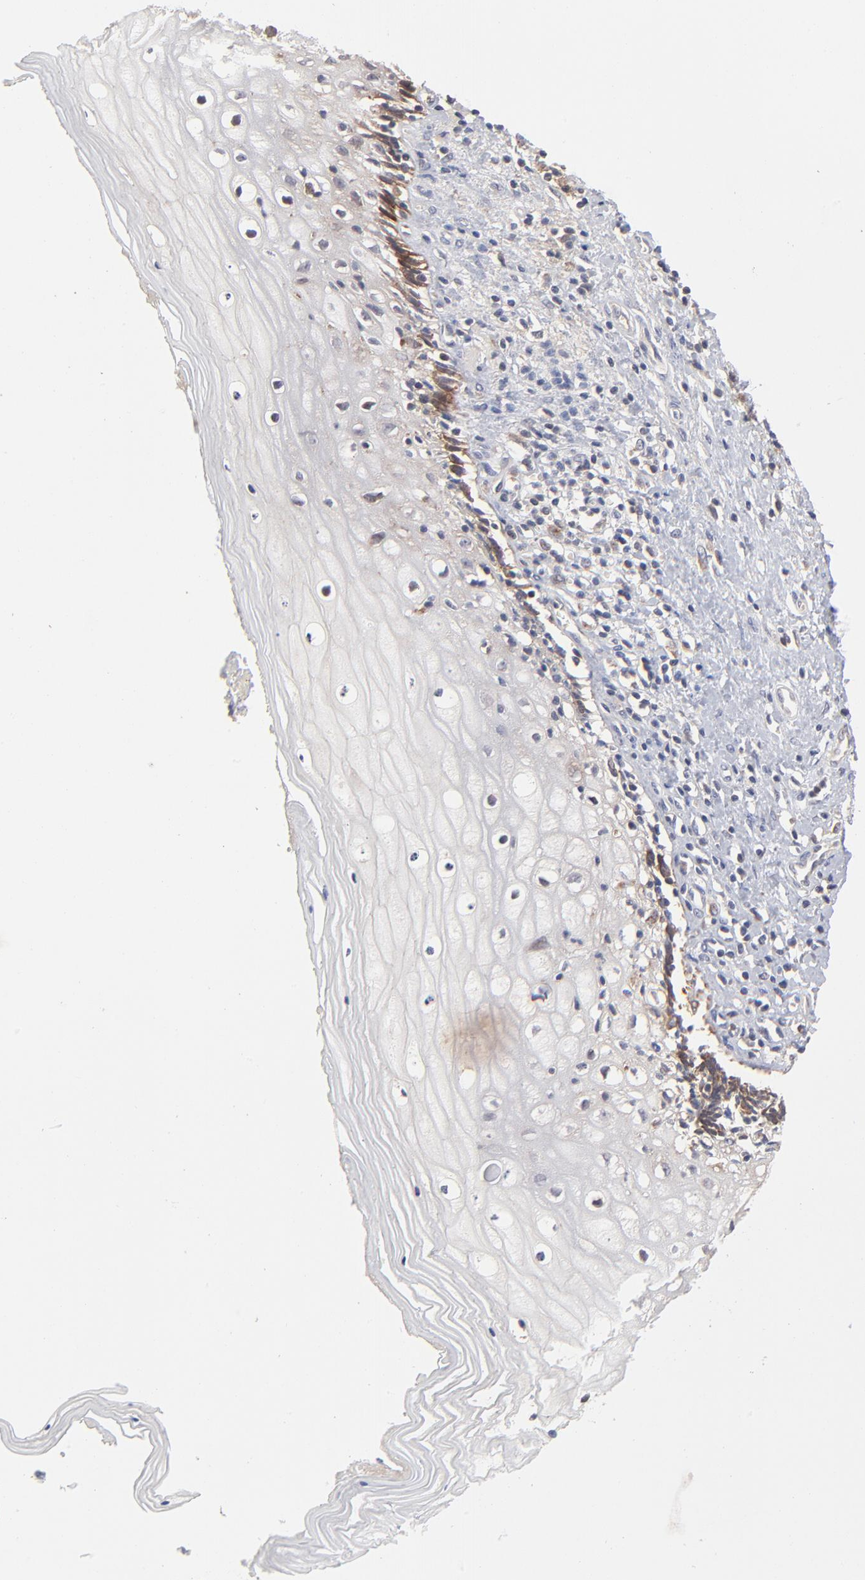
{"staining": {"intensity": "weak", "quantity": "<25%", "location": "cytoplasmic/membranous"}, "tissue": "vagina", "cell_type": "Squamous epithelial cells", "image_type": "normal", "snomed": [{"axis": "morphology", "description": "Normal tissue, NOS"}, {"axis": "topography", "description": "Vagina"}], "caption": "Vagina was stained to show a protein in brown. There is no significant positivity in squamous epithelial cells. The staining is performed using DAB brown chromogen with nuclei counter-stained in using hematoxylin.", "gene": "IVNS1ABP", "patient": {"sex": "female", "age": 46}}